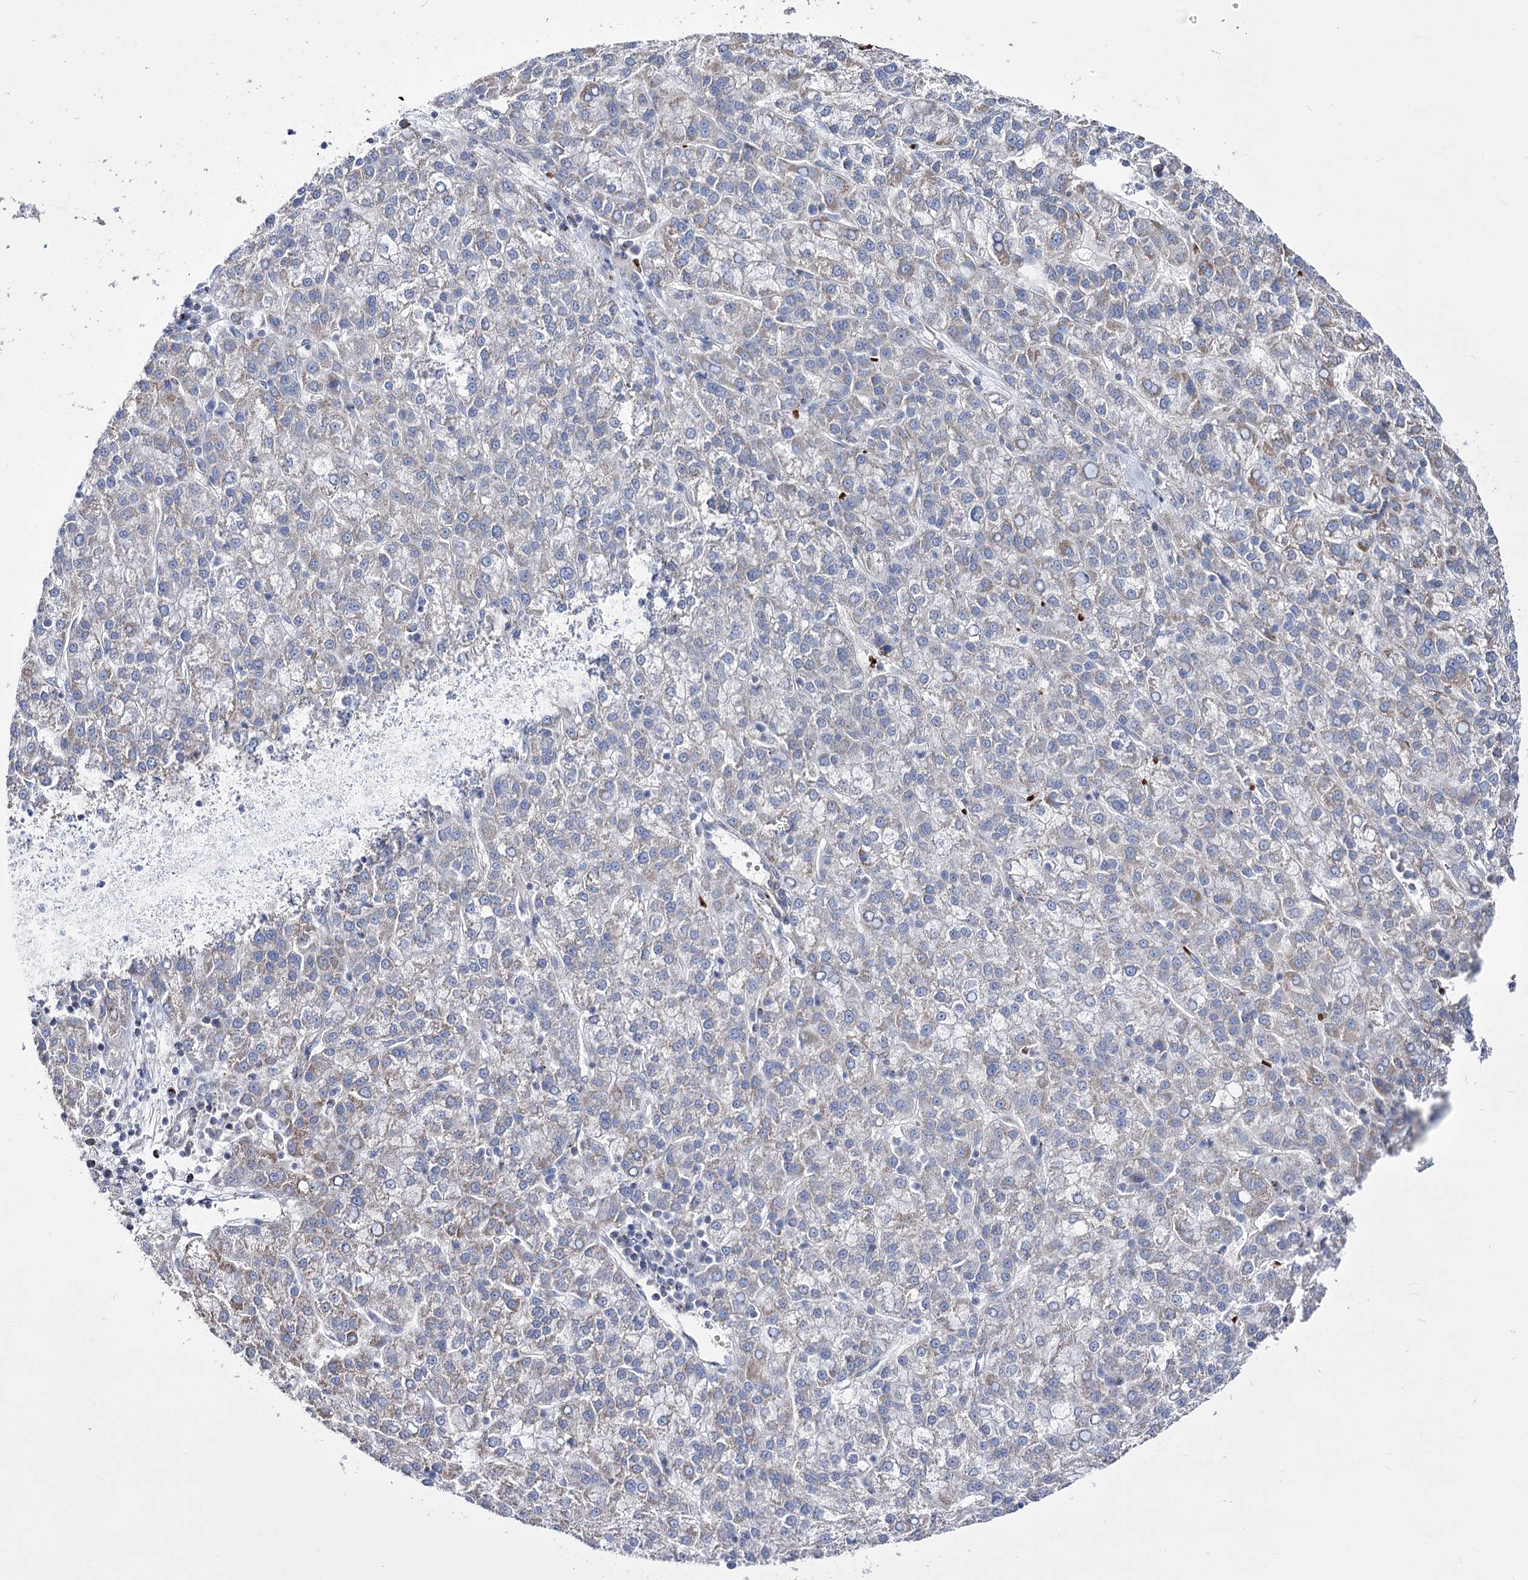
{"staining": {"intensity": "negative", "quantity": "none", "location": "none"}, "tissue": "liver cancer", "cell_type": "Tumor cells", "image_type": "cancer", "snomed": [{"axis": "morphology", "description": "Carcinoma, Hepatocellular, NOS"}, {"axis": "topography", "description": "Liver"}], "caption": "The immunohistochemistry (IHC) image has no significant positivity in tumor cells of liver cancer tissue.", "gene": "OSBPL5", "patient": {"sex": "female", "age": 58}}